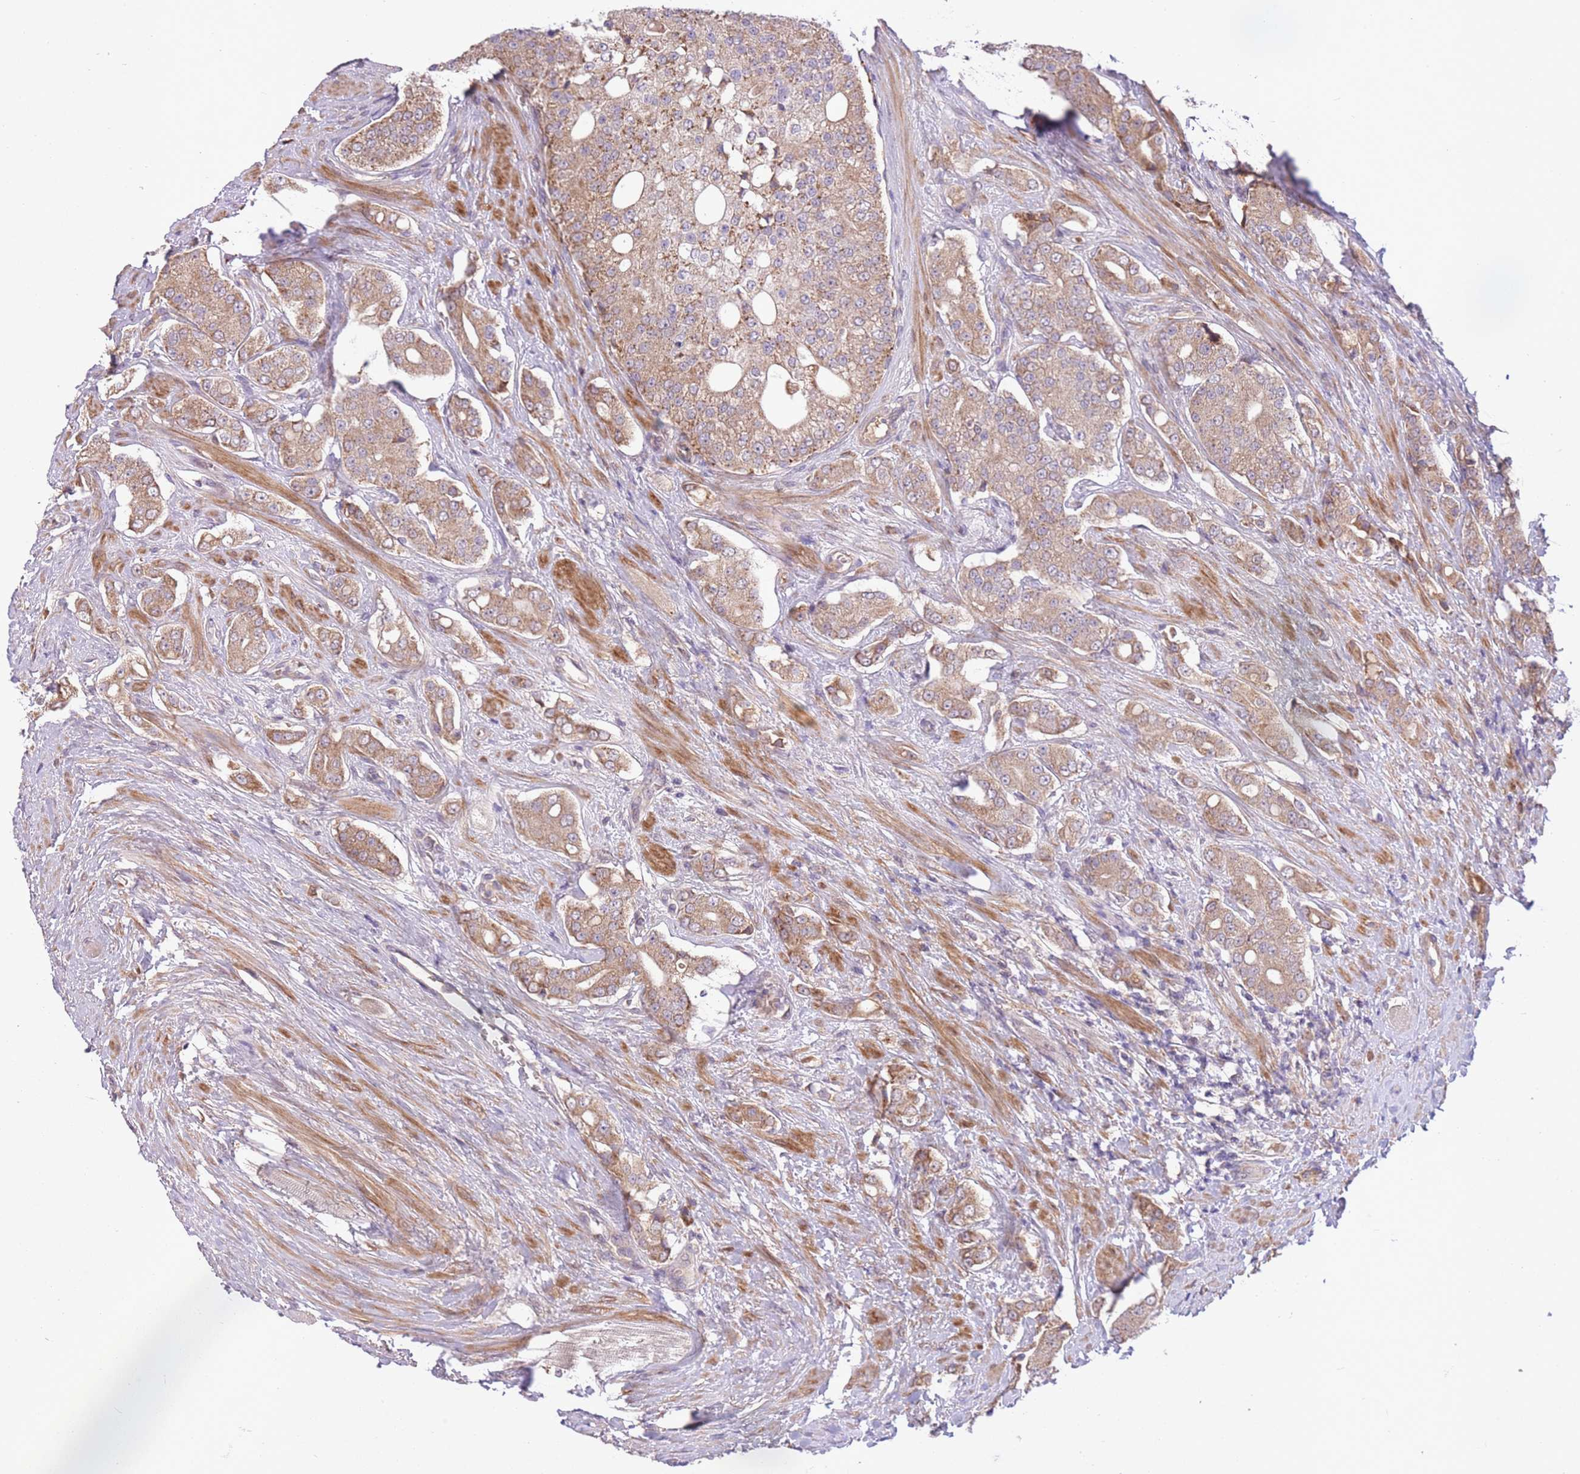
{"staining": {"intensity": "moderate", "quantity": ">75%", "location": "cytoplasmic/membranous"}, "tissue": "prostate cancer", "cell_type": "Tumor cells", "image_type": "cancer", "snomed": [{"axis": "morphology", "description": "Adenocarcinoma, High grade"}, {"axis": "topography", "description": "Prostate"}], "caption": "The micrograph demonstrates a brown stain indicating the presence of a protein in the cytoplasmic/membranous of tumor cells in prostate cancer.", "gene": "POLR3F", "patient": {"sex": "male", "age": 71}}